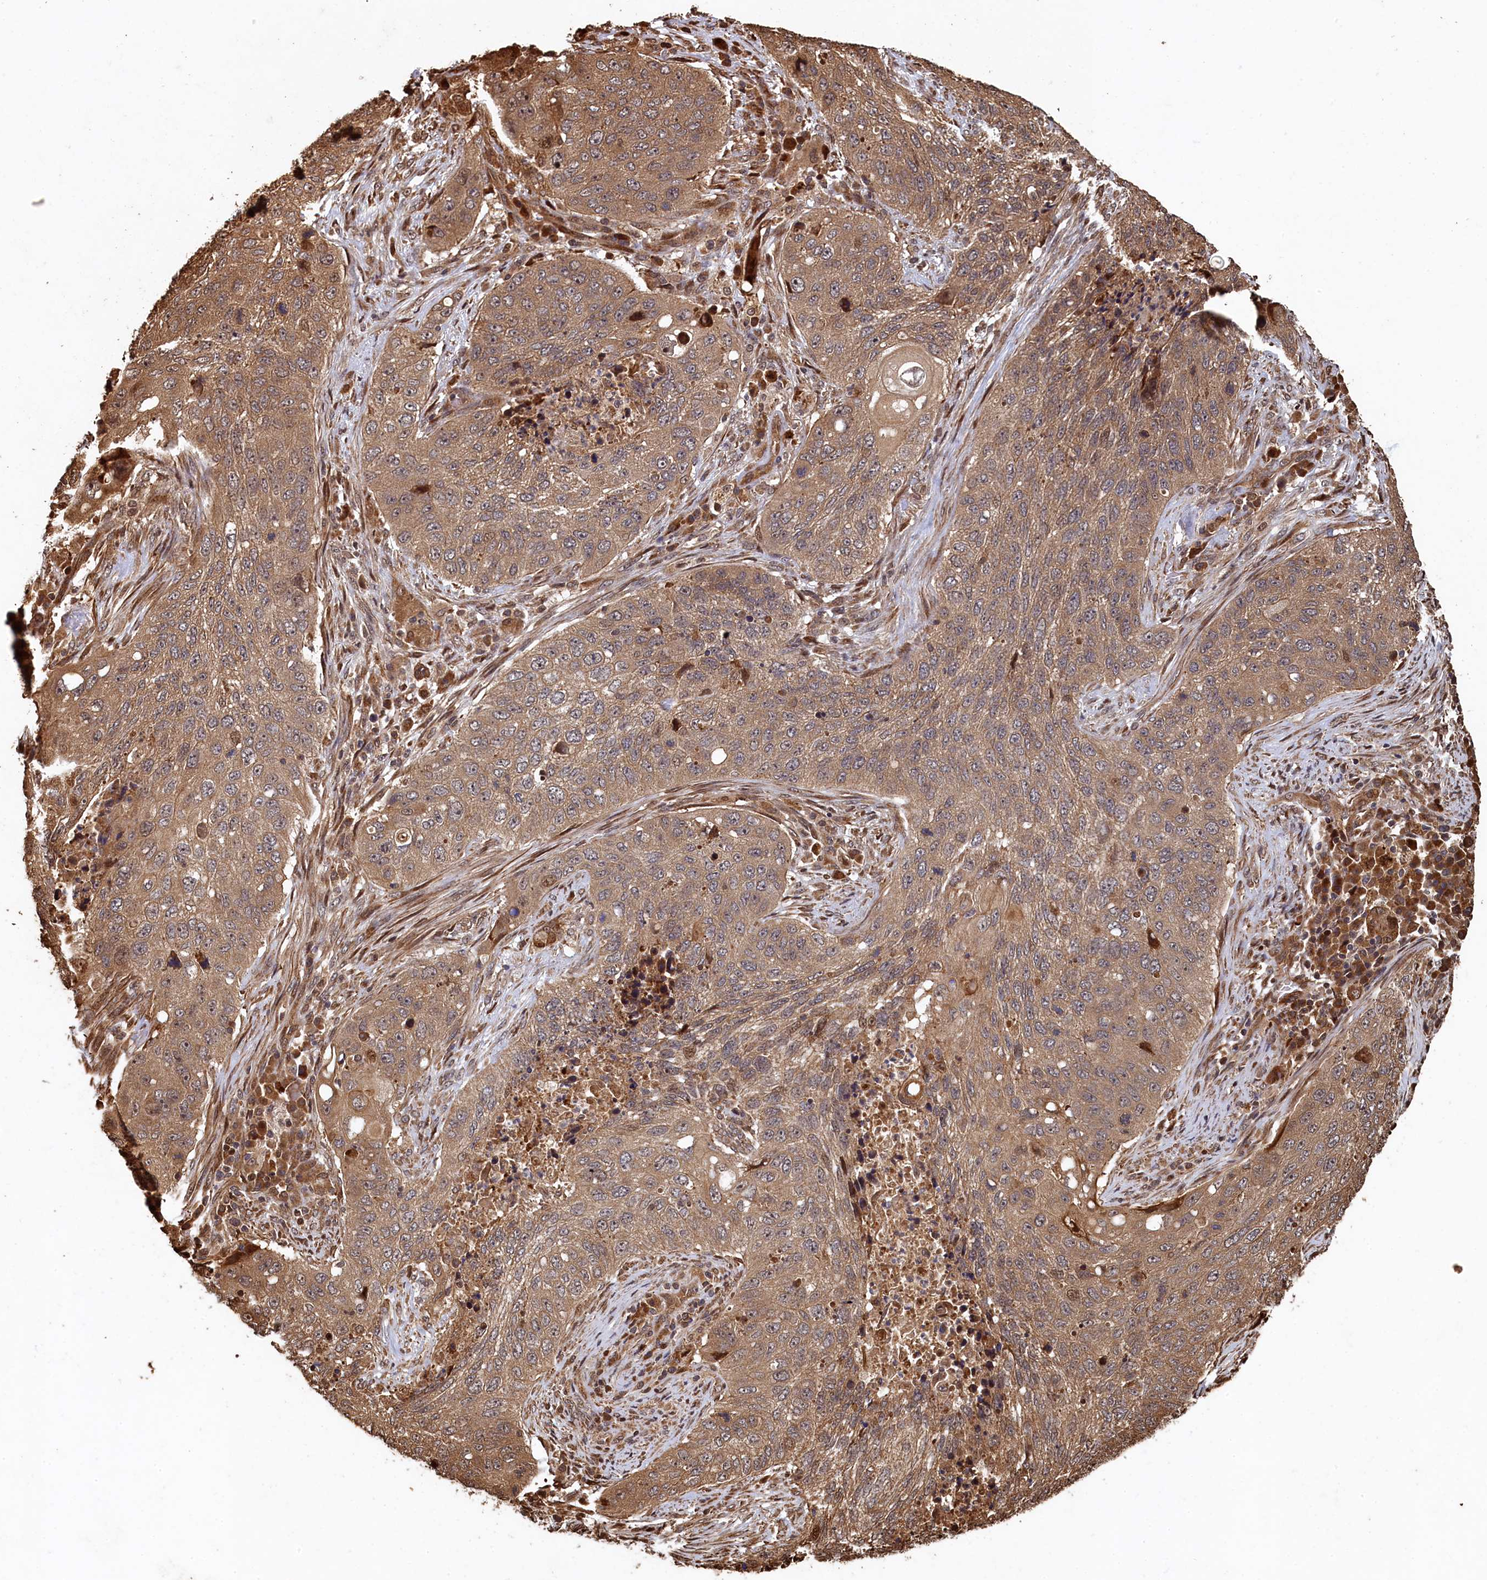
{"staining": {"intensity": "moderate", "quantity": ">75%", "location": "cytoplasmic/membranous"}, "tissue": "lung cancer", "cell_type": "Tumor cells", "image_type": "cancer", "snomed": [{"axis": "morphology", "description": "Squamous cell carcinoma, NOS"}, {"axis": "topography", "description": "Lung"}], "caption": "This image demonstrates immunohistochemistry staining of human lung cancer (squamous cell carcinoma), with medium moderate cytoplasmic/membranous staining in approximately >75% of tumor cells.", "gene": "PIGN", "patient": {"sex": "female", "age": 63}}